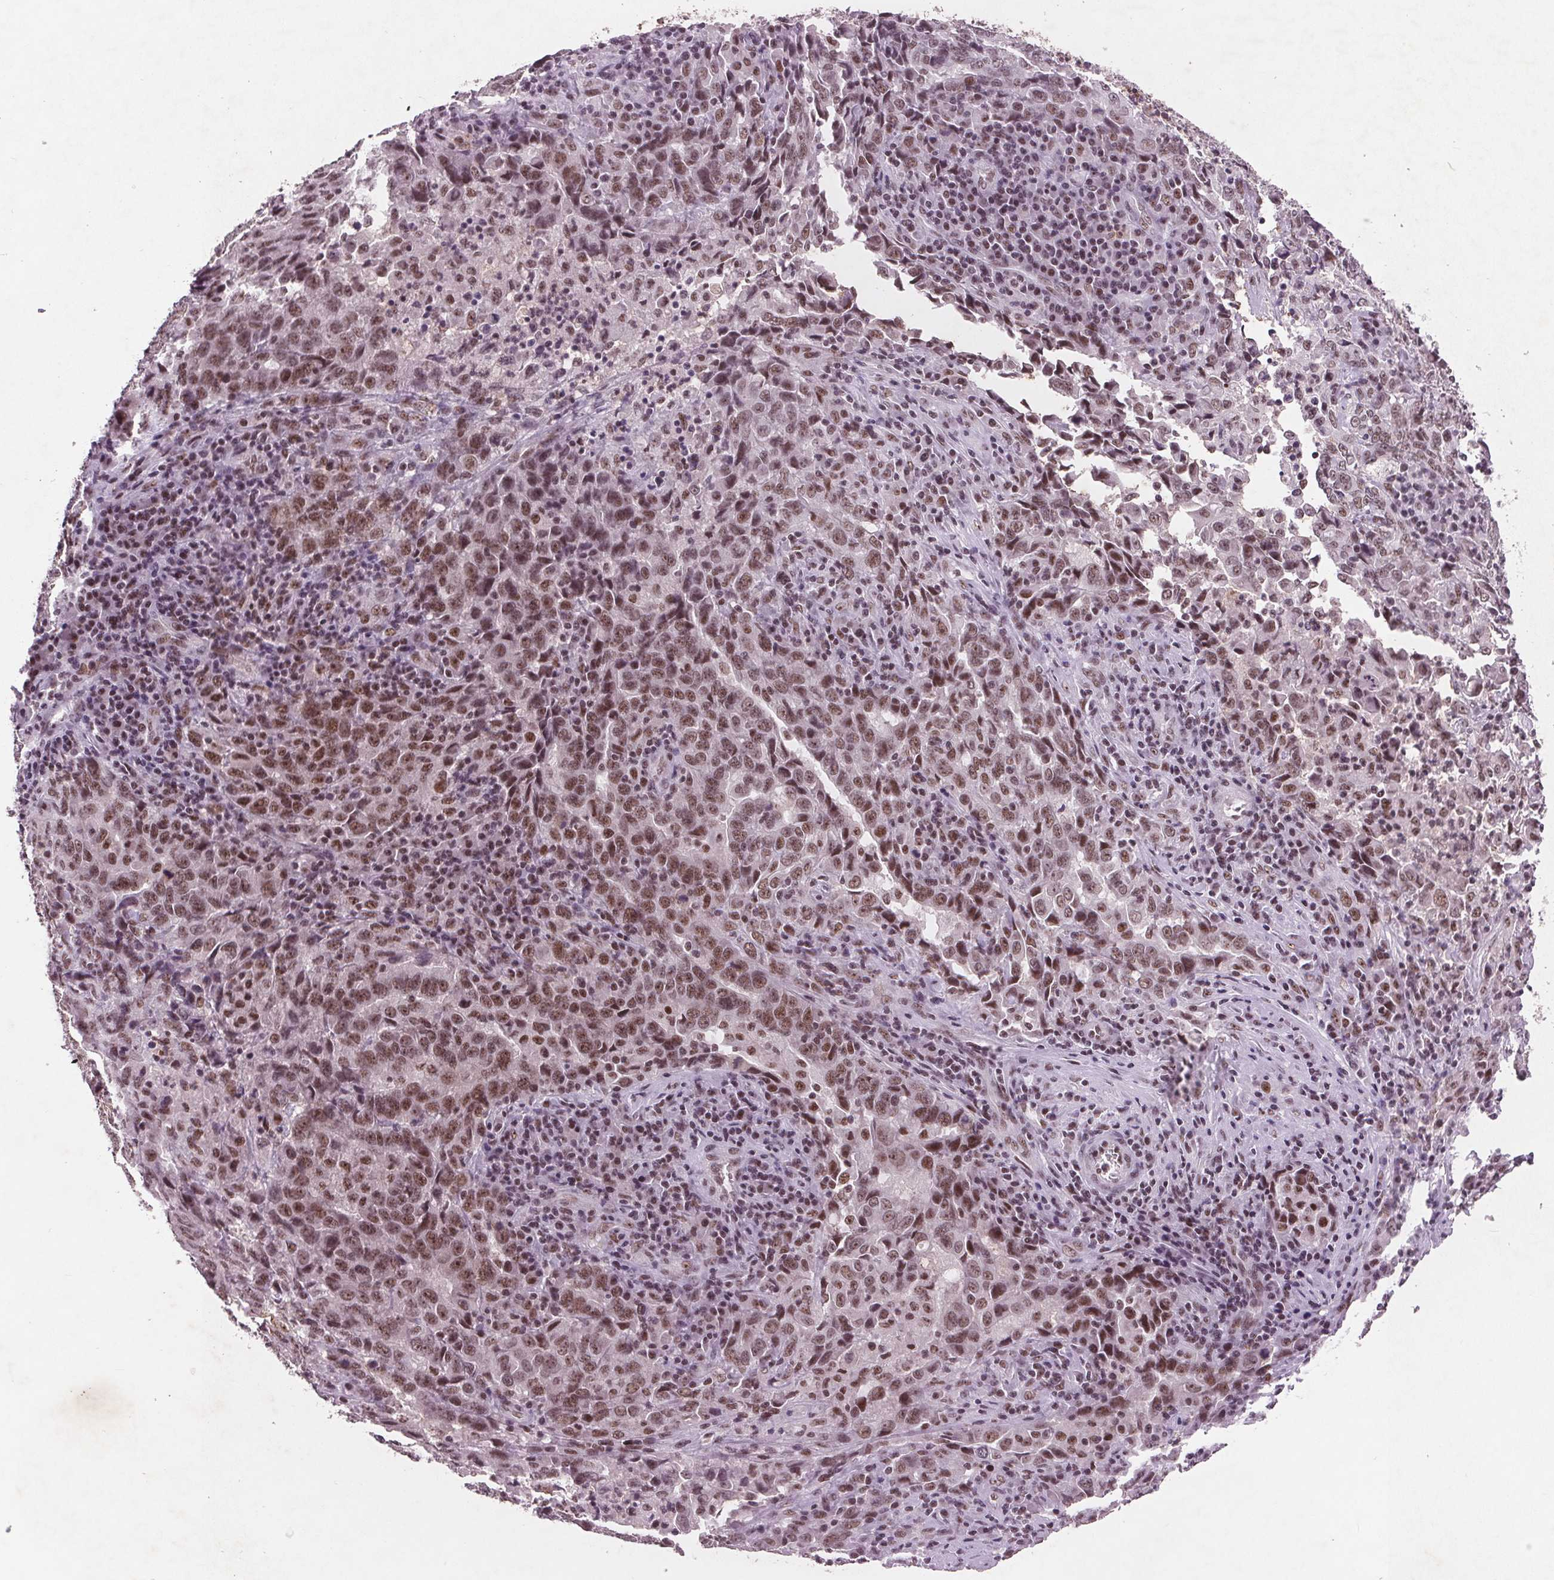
{"staining": {"intensity": "weak", "quantity": ">75%", "location": "nuclear"}, "tissue": "lung cancer", "cell_type": "Tumor cells", "image_type": "cancer", "snomed": [{"axis": "morphology", "description": "Adenocarcinoma, NOS"}, {"axis": "topography", "description": "Lung"}], "caption": "Immunohistochemistry (IHC) histopathology image of lung cancer stained for a protein (brown), which shows low levels of weak nuclear expression in about >75% of tumor cells.", "gene": "RPS6KA2", "patient": {"sex": "male", "age": 67}}